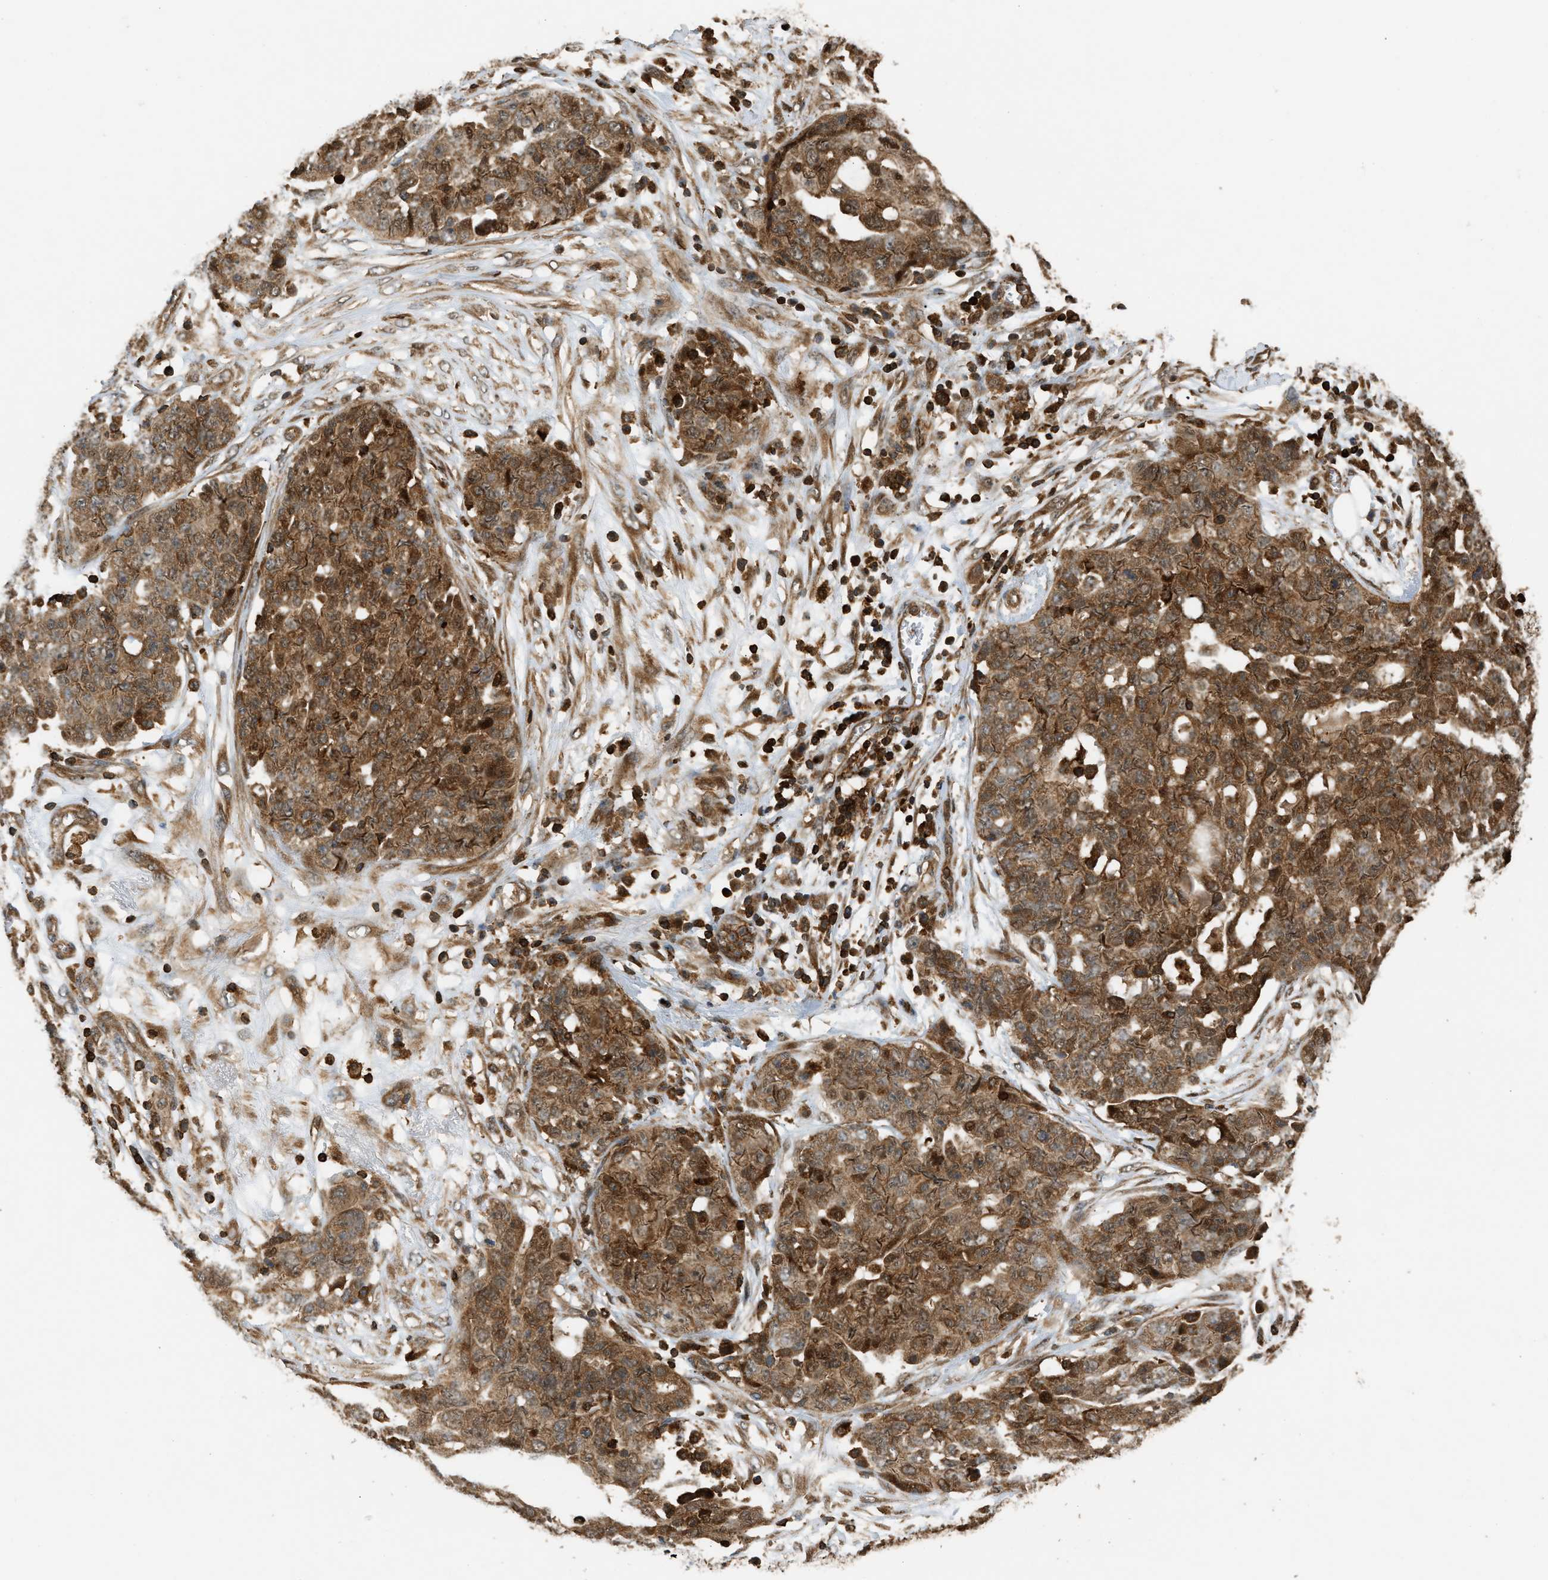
{"staining": {"intensity": "strong", "quantity": ">75%", "location": "cytoplasmic/membranous"}, "tissue": "ovarian cancer", "cell_type": "Tumor cells", "image_type": "cancer", "snomed": [{"axis": "morphology", "description": "Cystadenocarcinoma, serous, NOS"}, {"axis": "topography", "description": "Soft tissue"}, {"axis": "topography", "description": "Ovary"}], "caption": "Ovarian cancer (serous cystadenocarcinoma) stained with a protein marker demonstrates strong staining in tumor cells.", "gene": "GOPC", "patient": {"sex": "female", "age": 57}}